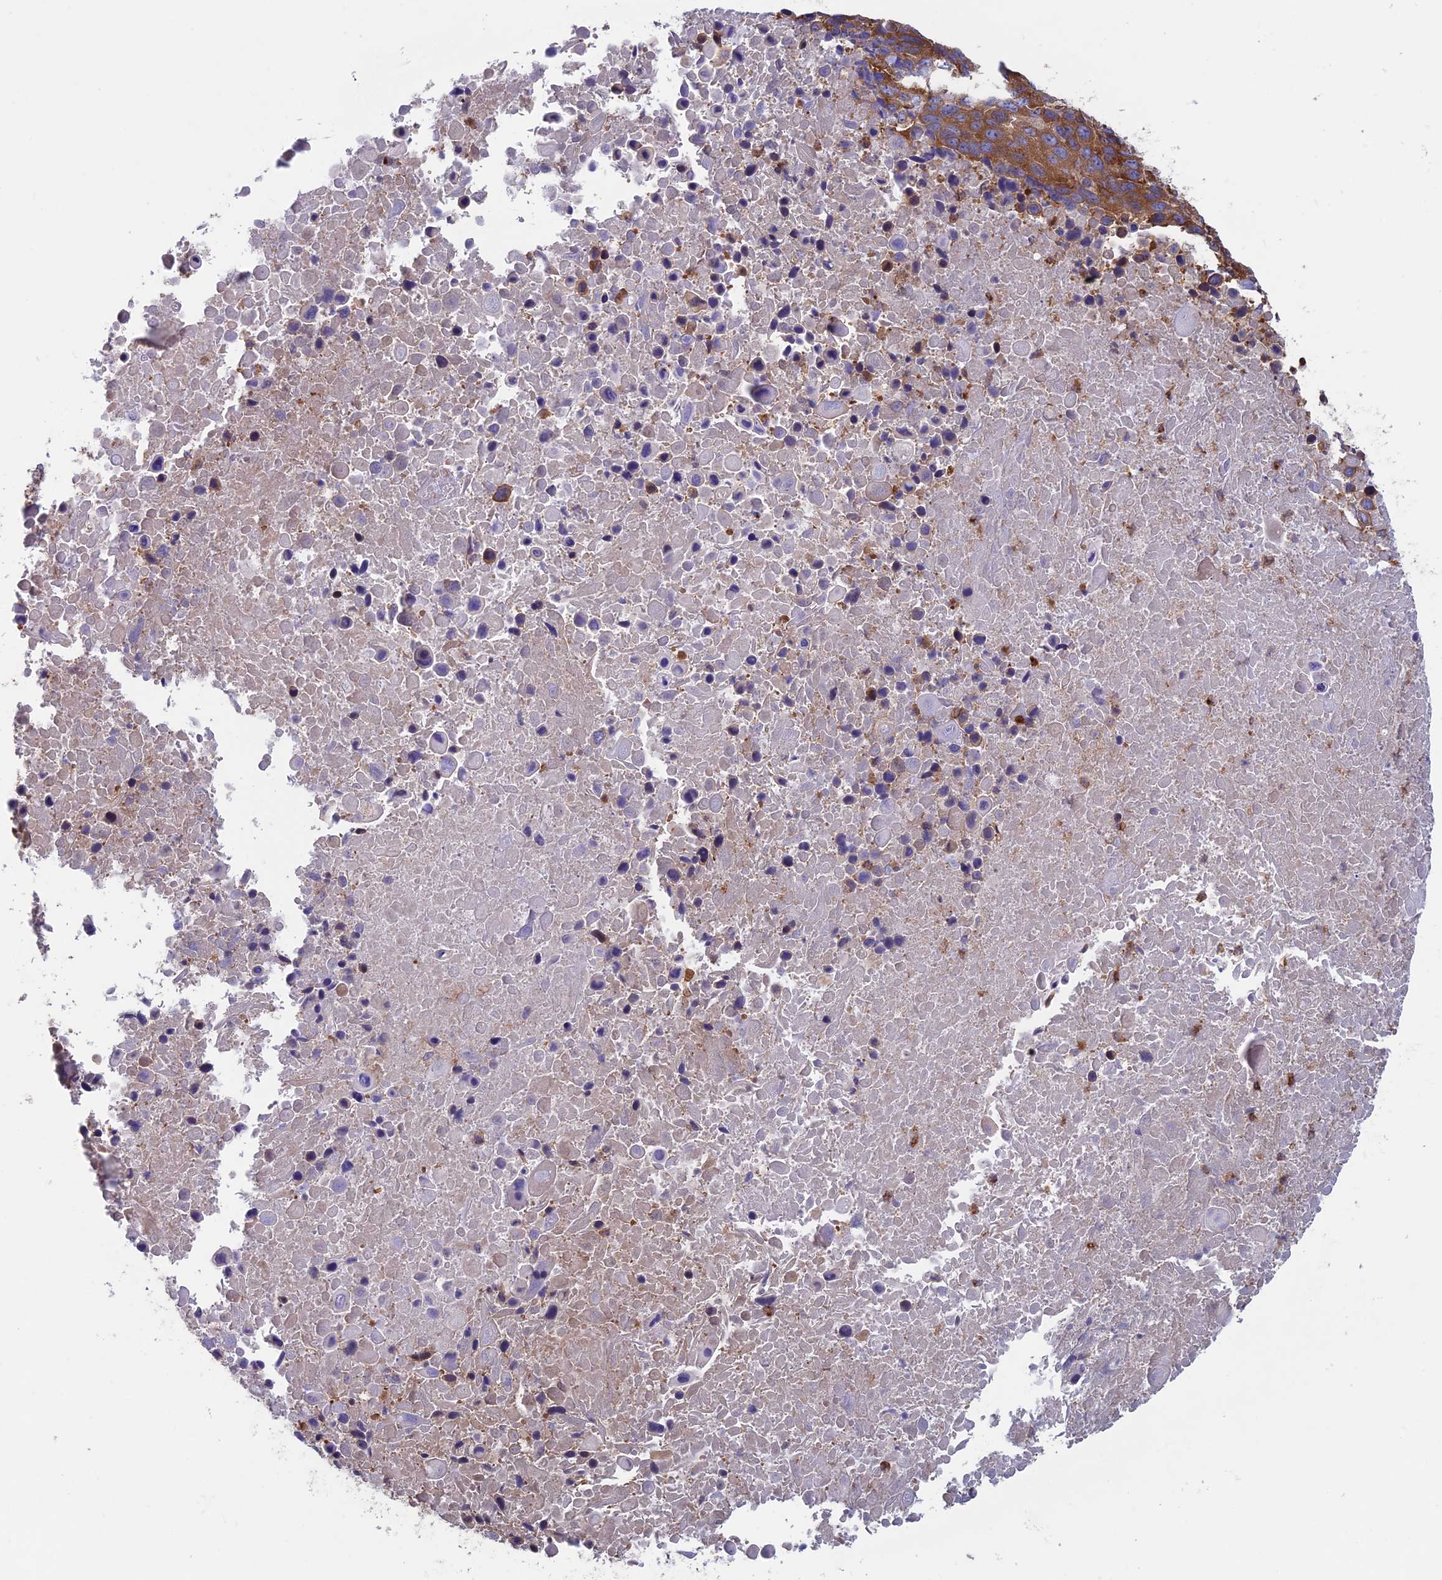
{"staining": {"intensity": "strong", "quantity": ">75%", "location": "cytoplasmic/membranous"}, "tissue": "lung cancer", "cell_type": "Tumor cells", "image_type": "cancer", "snomed": [{"axis": "morphology", "description": "Normal tissue, NOS"}, {"axis": "morphology", "description": "Squamous cell carcinoma, NOS"}, {"axis": "topography", "description": "Lymph node"}, {"axis": "topography", "description": "Lung"}], "caption": "Protein expression analysis of lung cancer reveals strong cytoplasmic/membranous staining in about >75% of tumor cells.", "gene": "DNM1L", "patient": {"sex": "male", "age": 66}}